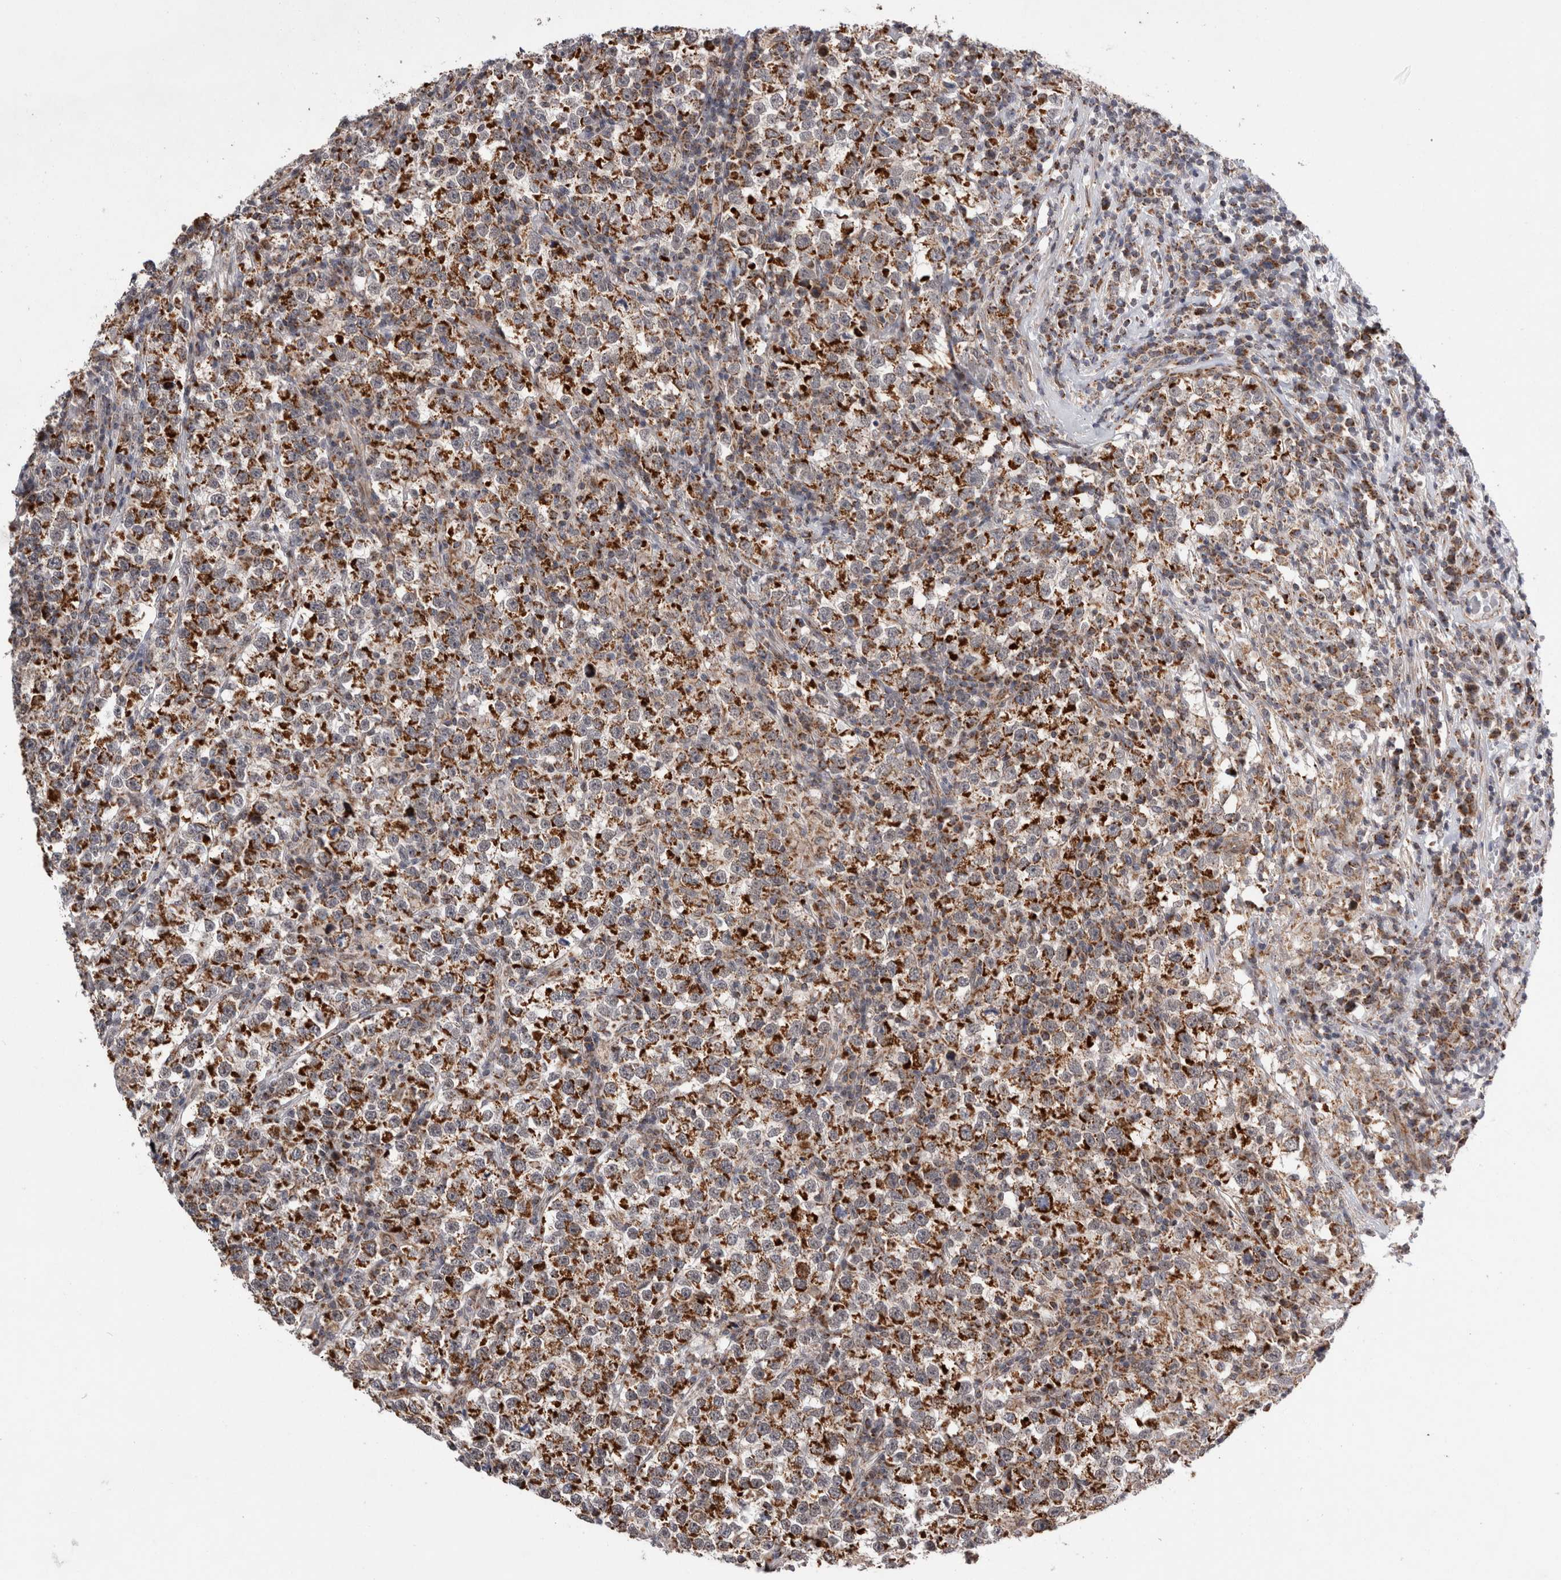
{"staining": {"intensity": "strong", "quantity": ">75%", "location": "cytoplasmic/membranous"}, "tissue": "testis cancer", "cell_type": "Tumor cells", "image_type": "cancer", "snomed": [{"axis": "morphology", "description": "Normal tissue, NOS"}, {"axis": "morphology", "description": "Seminoma, NOS"}, {"axis": "topography", "description": "Testis"}], "caption": "Testis cancer stained with a protein marker exhibits strong staining in tumor cells.", "gene": "MRPL37", "patient": {"sex": "male", "age": 43}}